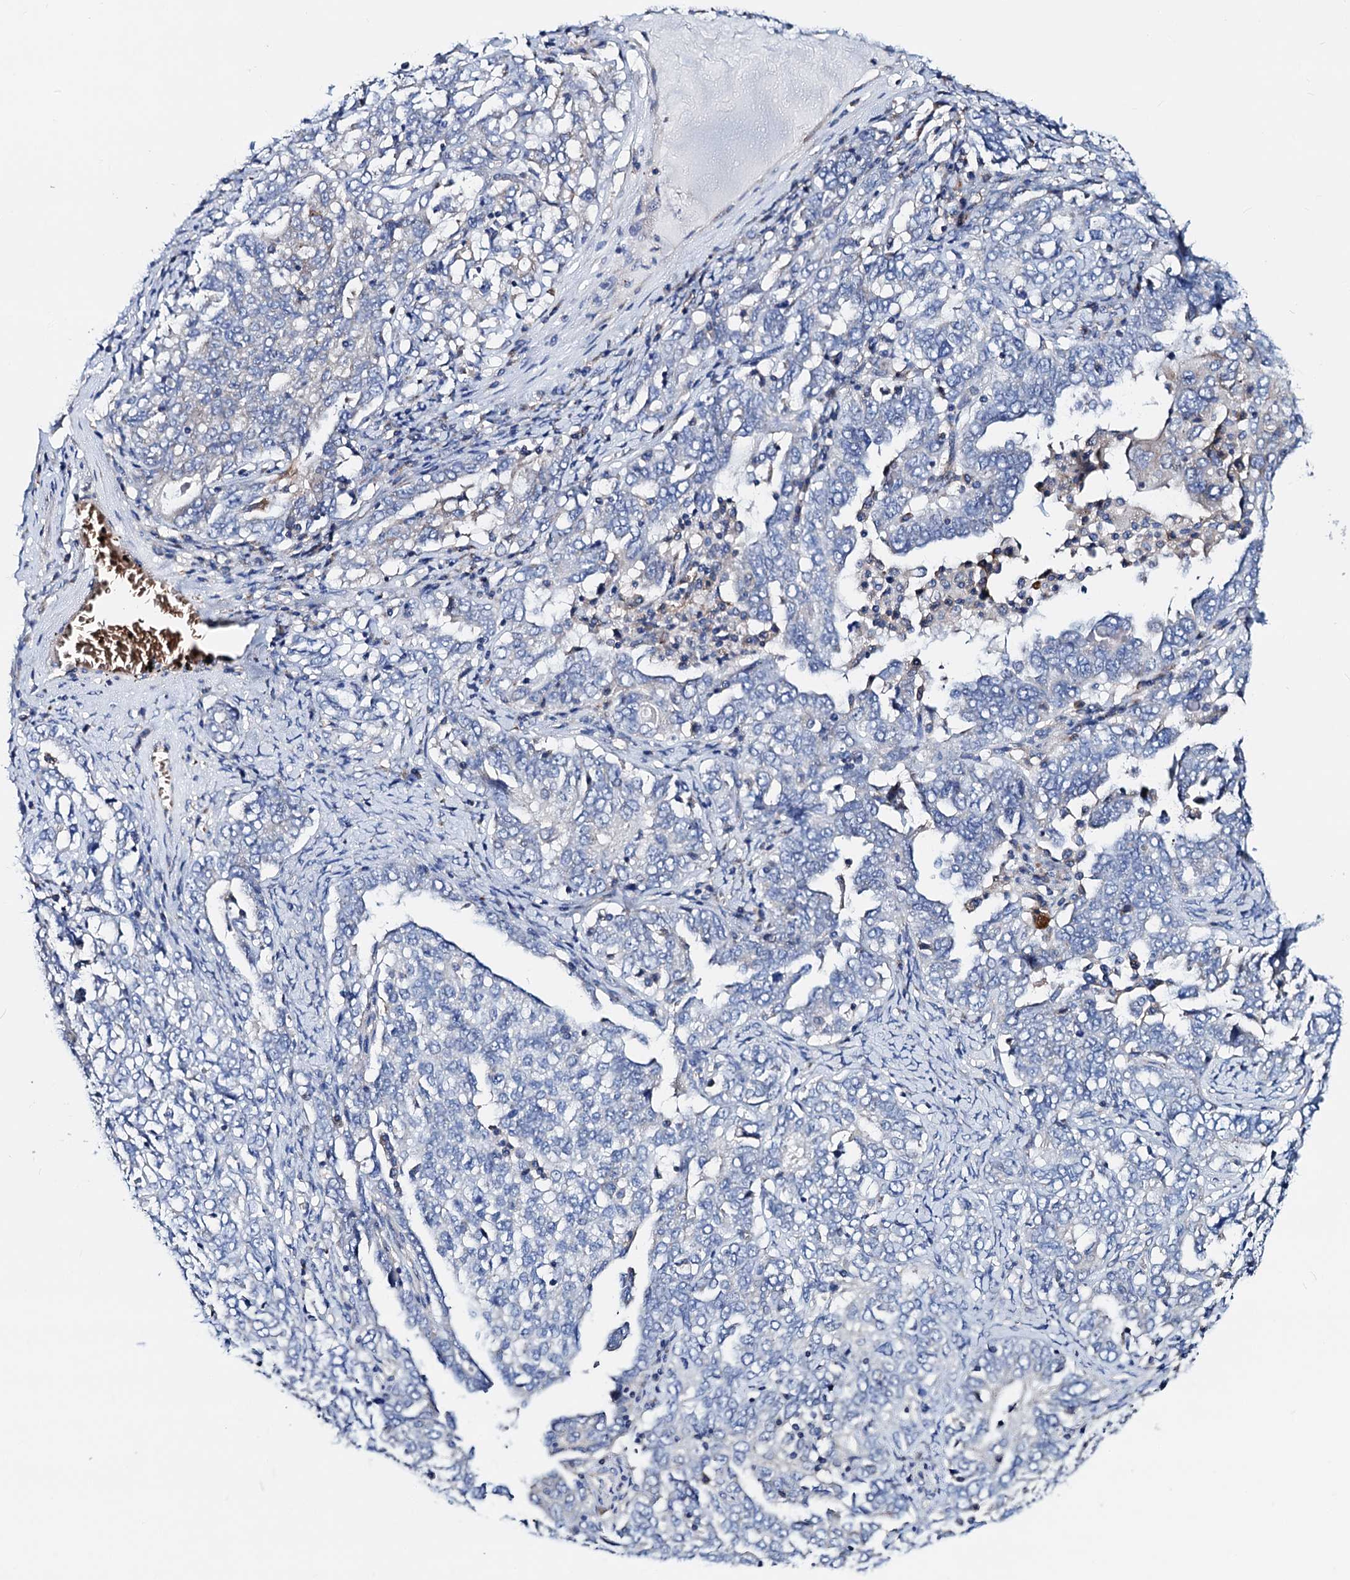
{"staining": {"intensity": "negative", "quantity": "none", "location": "none"}, "tissue": "ovarian cancer", "cell_type": "Tumor cells", "image_type": "cancer", "snomed": [{"axis": "morphology", "description": "Carcinoma, endometroid"}, {"axis": "topography", "description": "Ovary"}], "caption": "Ovarian cancer was stained to show a protein in brown. There is no significant staining in tumor cells.", "gene": "GCOM1", "patient": {"sex": "female", "age": 62}}